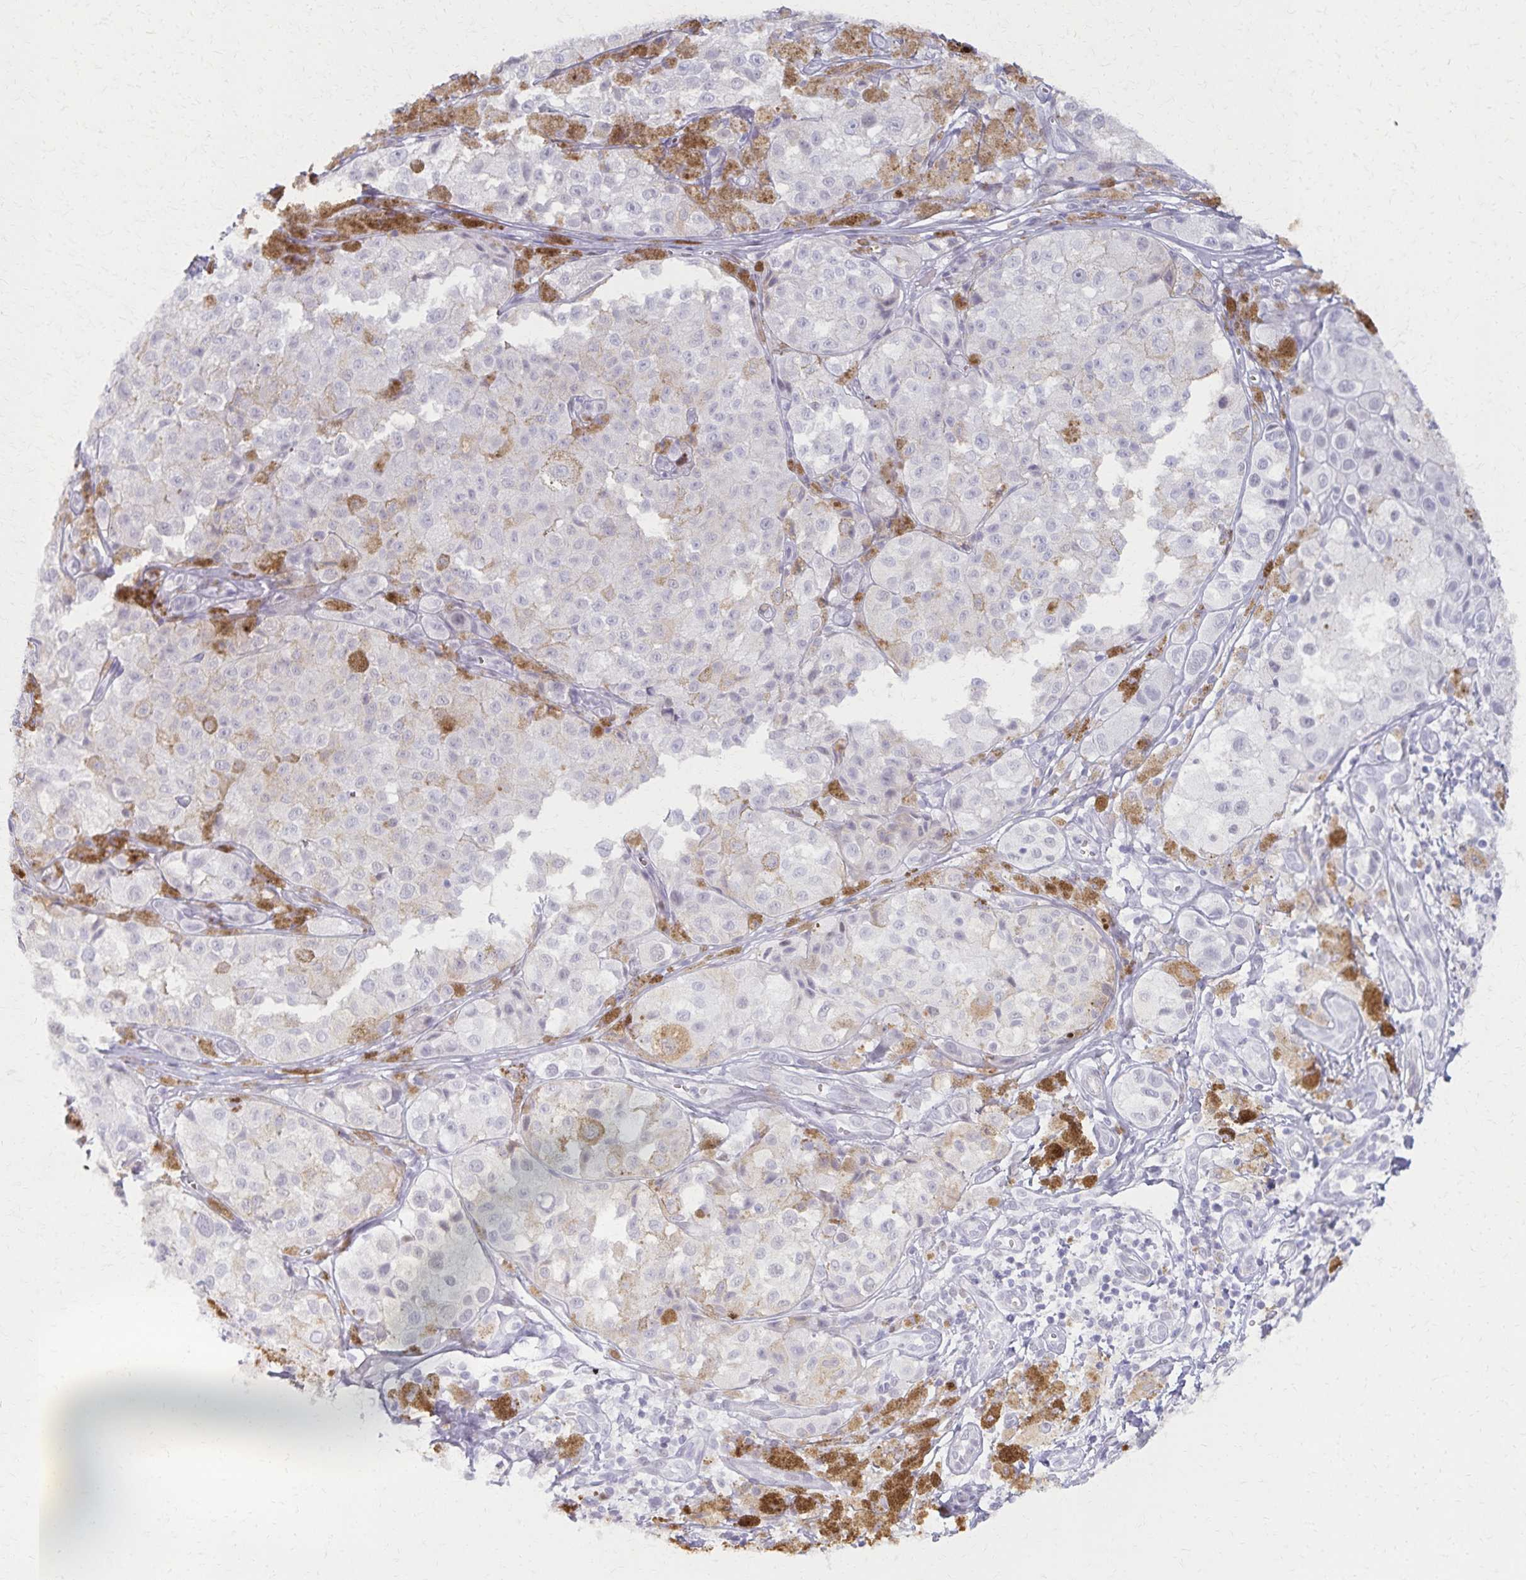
{"staining": {"intensity": "negative", "quantity": "none", "location": "none"}, "tissue": "melanoma", "cell_type": "Tumor cells", "image_type": "cancer", "snomed": [{"axis": "morphology", "description": "Malignant melanoma, NOS"}, {"axis": "topography", "description": "Skin"}], "caption": "Tumor cells show no significant protein positivity in malignant melanoma. (Stains: DAB immunohistochemistry with hematoxylin counter stain, Microscopy: brightfield microscopy at high magnification).", "gene": "MORC4", "patient": {"sex": "male", "age": 61}}